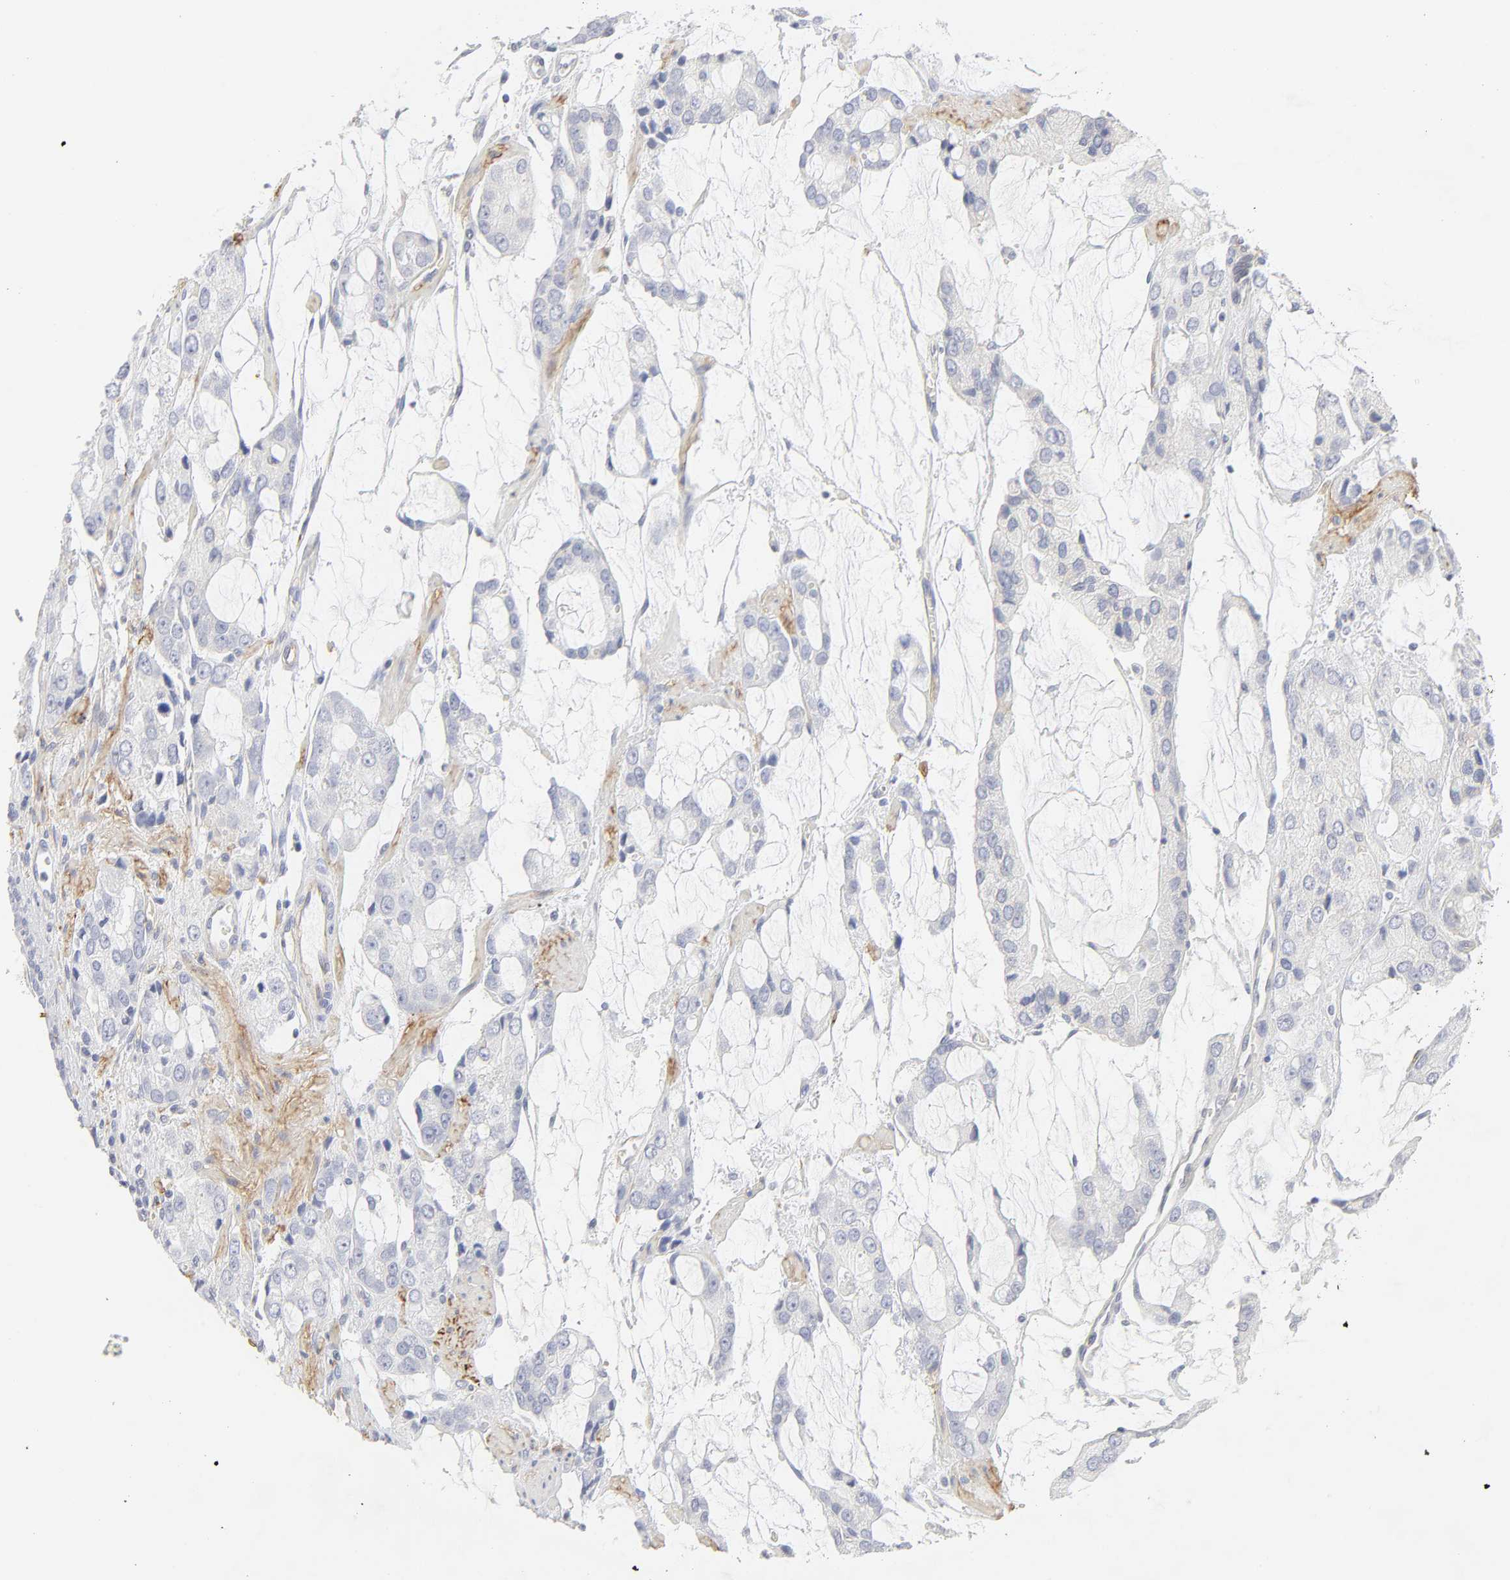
{"staining": {"intensity": "negative", "quantity": "none", "location": "none"}, "tissue": "prostate cancer", "cell_type": "Tumor cells", "image_type": "cancer", "snomed": [{"axis": "morphology", "description": "Adenocarcinoma, High grade"}, {"axis": "topography", "description": "Prostate"}], "caption": "Immunohistochemistry histopathology image of human high-grade adenocarcinoma (prostate) stained for a protein (brown), which reveals no staining in tumor cells.", "gene": "ITGA5", "patient": {"sex": "male", "age": 67}}